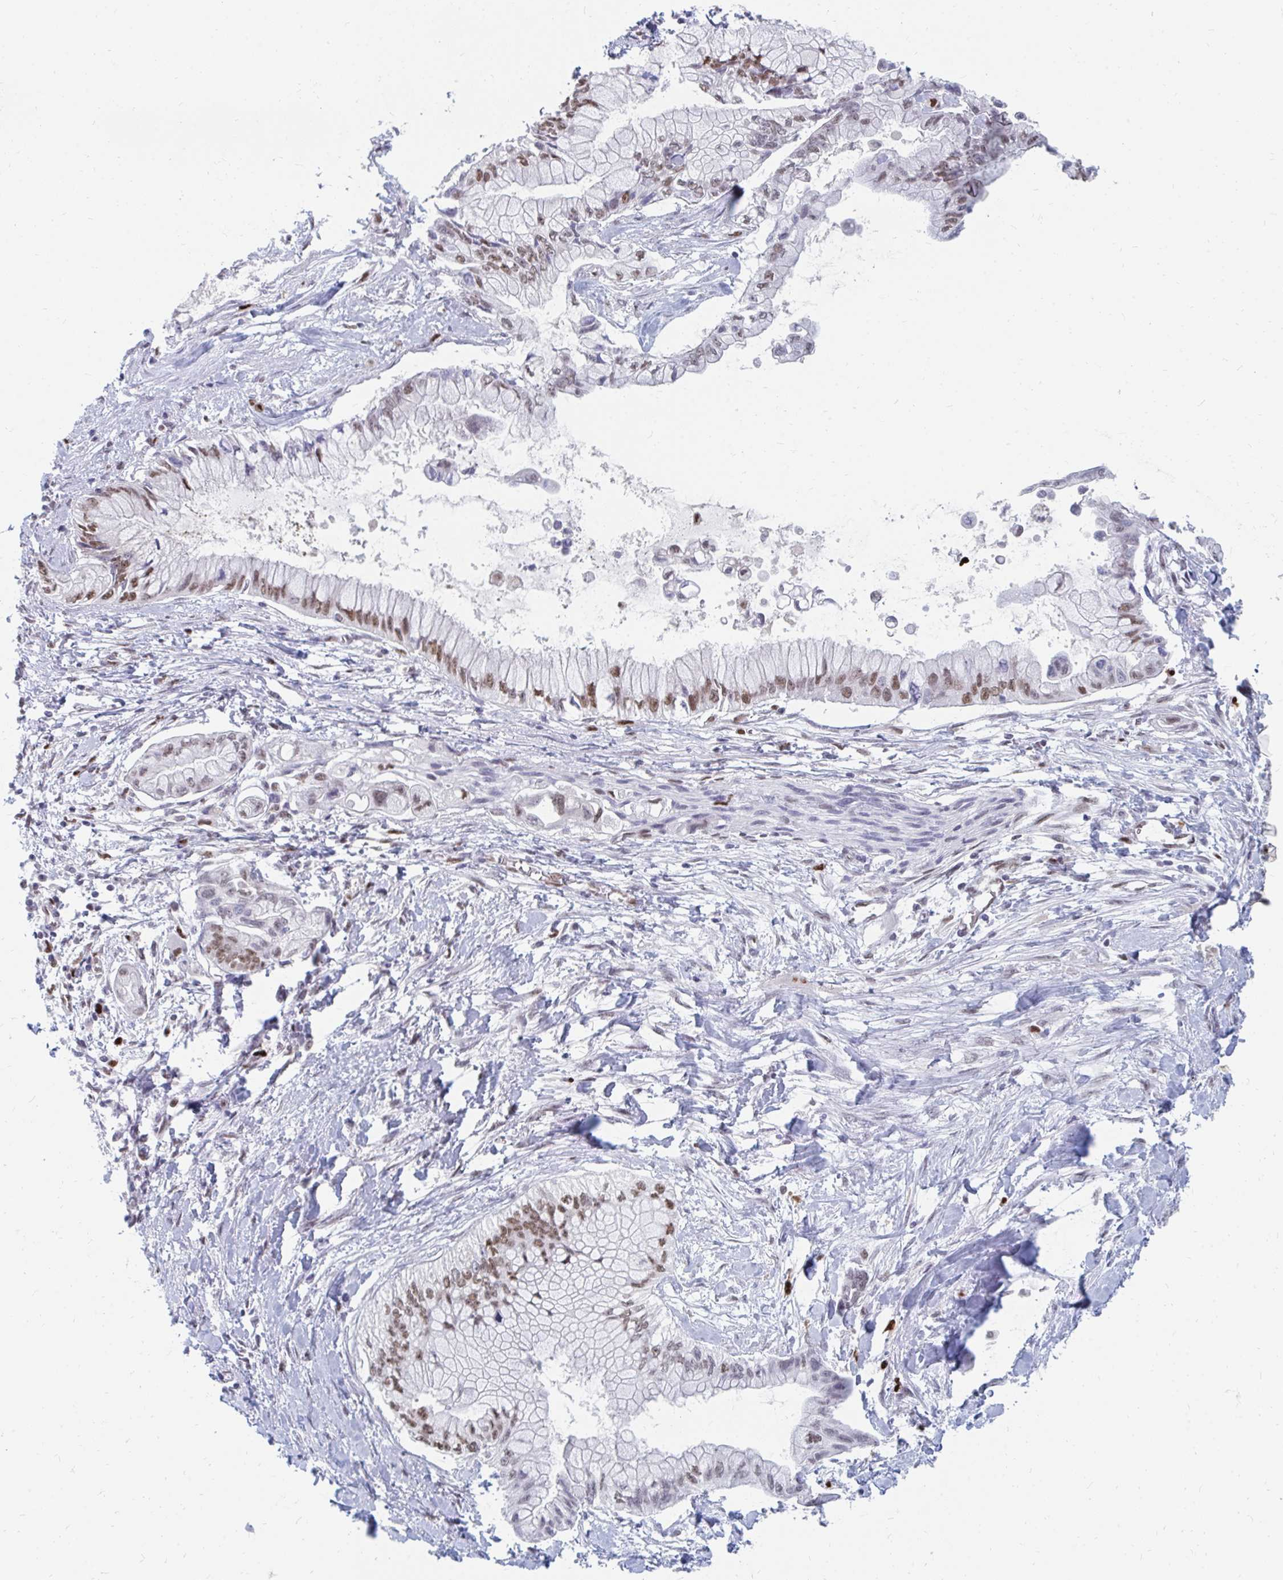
{"staining": {"intensity": "moderate", "quantity": ">75%", "location": "nuclear"}, "tissue": "pancreatic cancer", "cell_type": "Tumor cells", "image_type": "cancer", "snomed": [{"axis": "morphology", "description": "Adenocarcinoma, NOS"}, {"axis": "topography", "description": "Pancreas"}], "caption": "The immunohistochemical stain labels moderate nuclear positivity in tumor cells of adenocarcinoma (pancreatic) tissue.", "gene": "PLK3", "patient": {"sex": "male", "age": 48}}